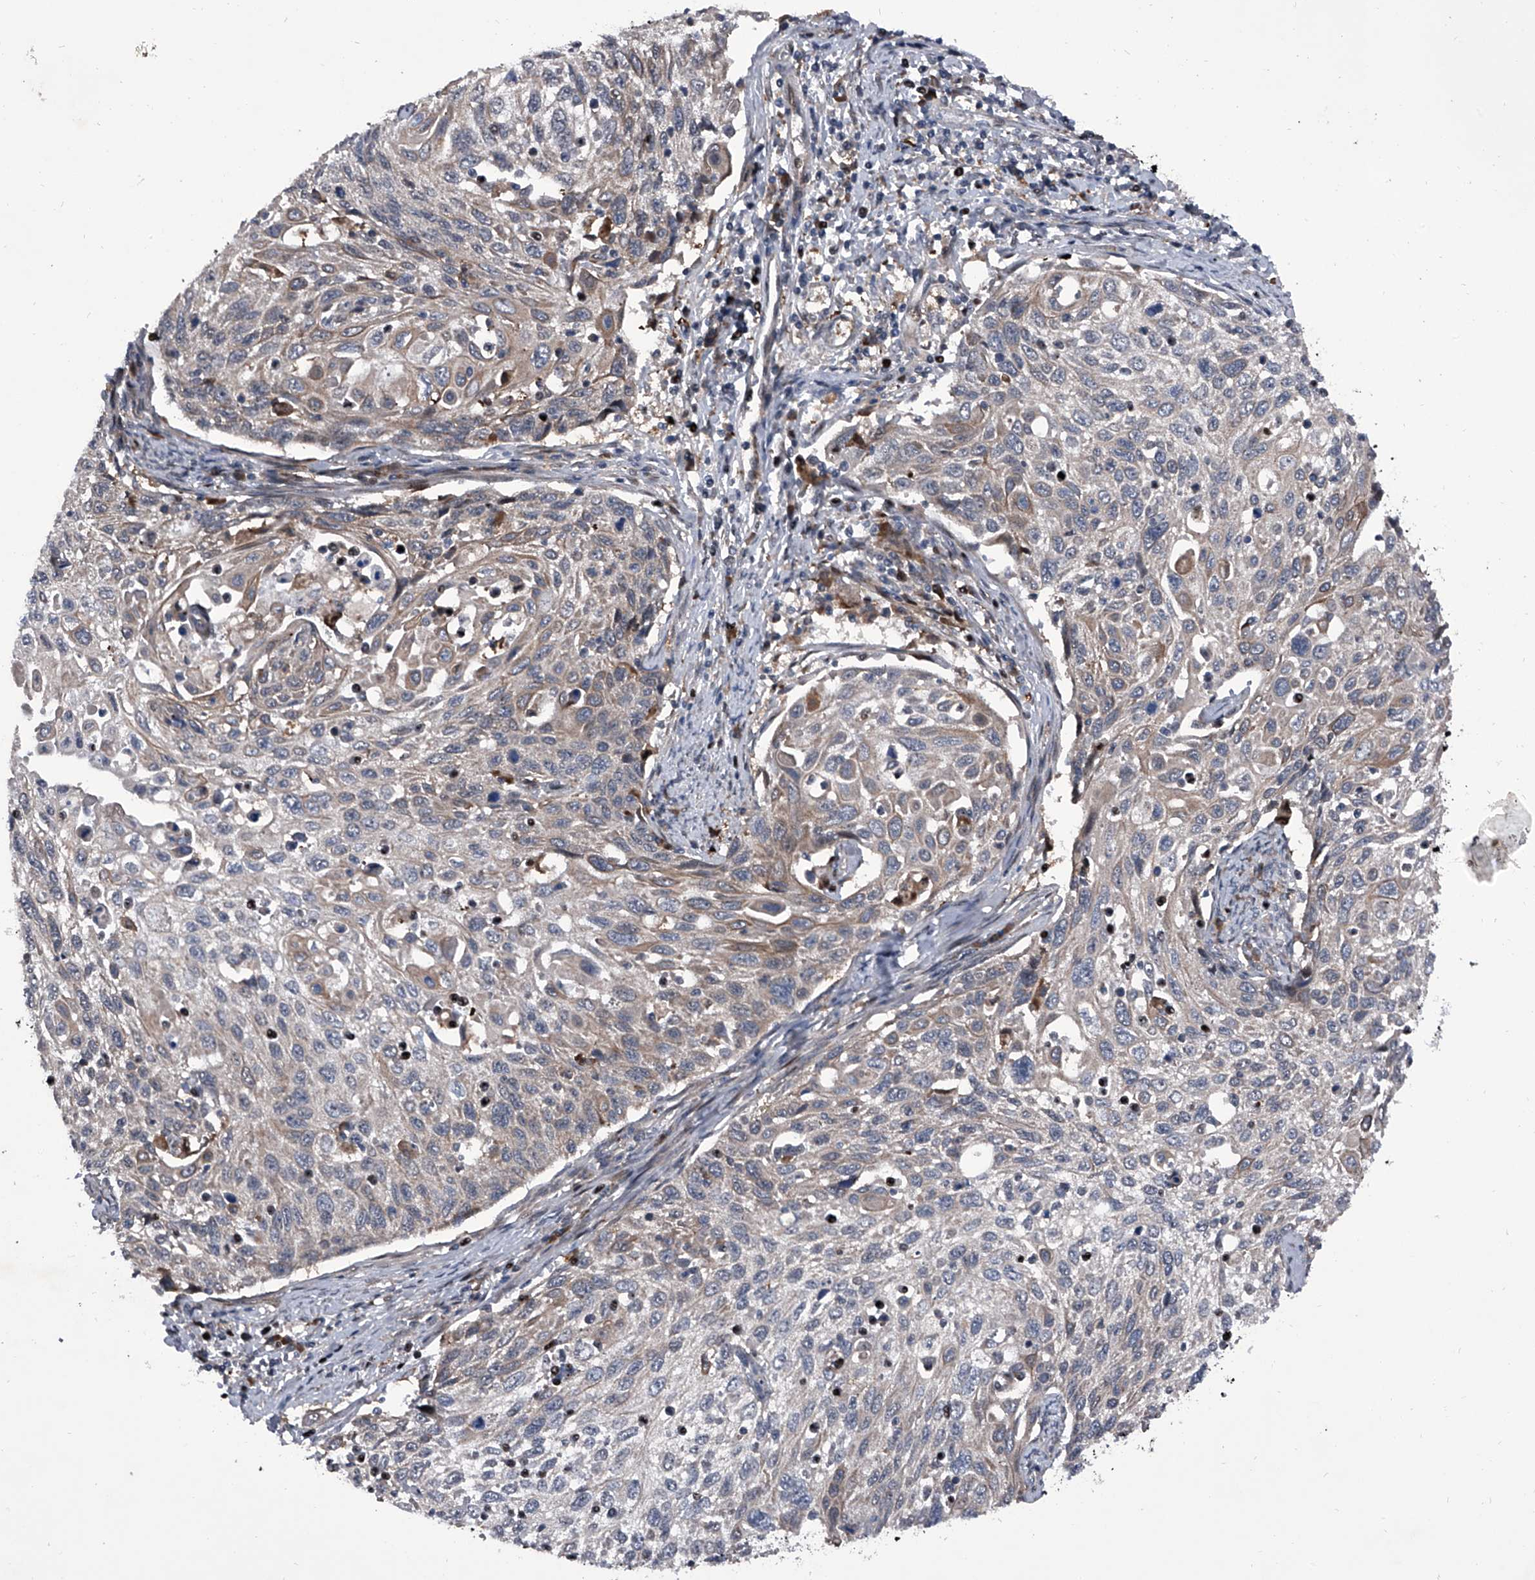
{"staining": {"intensity": "weak", "quantity": "25%-75%", "location": "cytoplasmic/membranous"}, "tissue": "cervical cancer", "cell_type": "Tumor cells", "image_type": "cancer", "snomed": [{"axis": "morphology", "description": "Squamous cell carcinoma, NOS"}, {"axis": "topography", "description": "Cervix"}], "caption": "Immunohistochemical staining of cervical squamous cell carcinoma reveals low levels of weak cytoplasmic/membranous protein staining in approximately 25%-75% of tumor cells. (Brightfield microscopy of DAB IHC at high magnification).", "gene": "ELK4", "patient": {"sex": "female", "age": 70}}